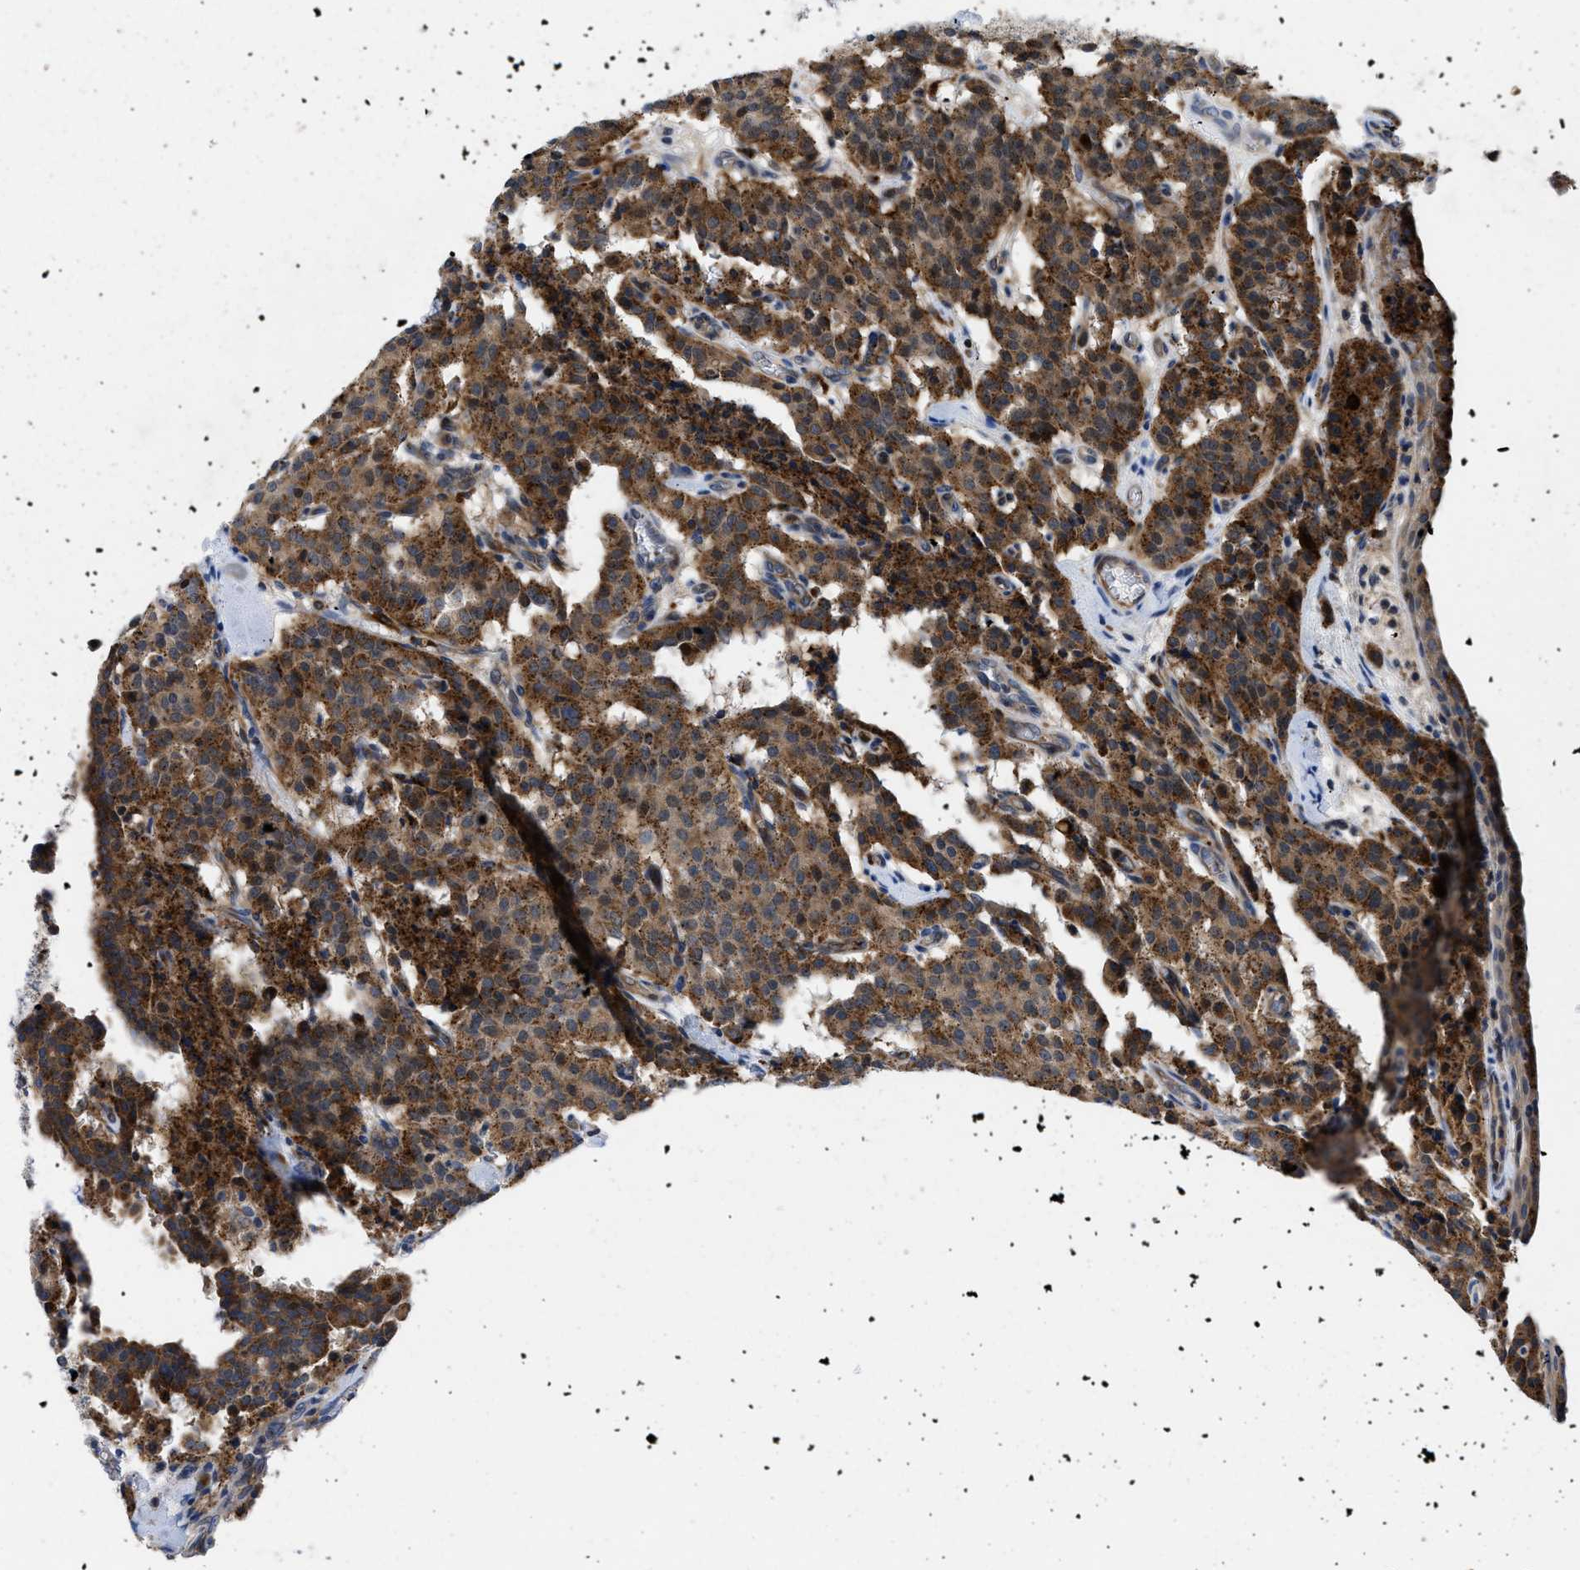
{"staining": {"intensity": "strong", "quantity": ">75%", "location": "cytoplasmic/membranous"}, "tissue": "carcinoid", "cell_type": "Tumor cells", "image_type": "cancer", "snomed": [{"axis": "morphology", "description": "Carcinoid, malignant, NOS"}, {"axis": "topography", "description": "Lung"}], "caption": "A histopathology image showing strong cytoplasmic/membranous expression in about >75% of tumor cells in carcinoid, as visualized by brown immunohistochemical staining.", "gene": "ENPP4", "patient": {"sex": "male", "age": 30}}